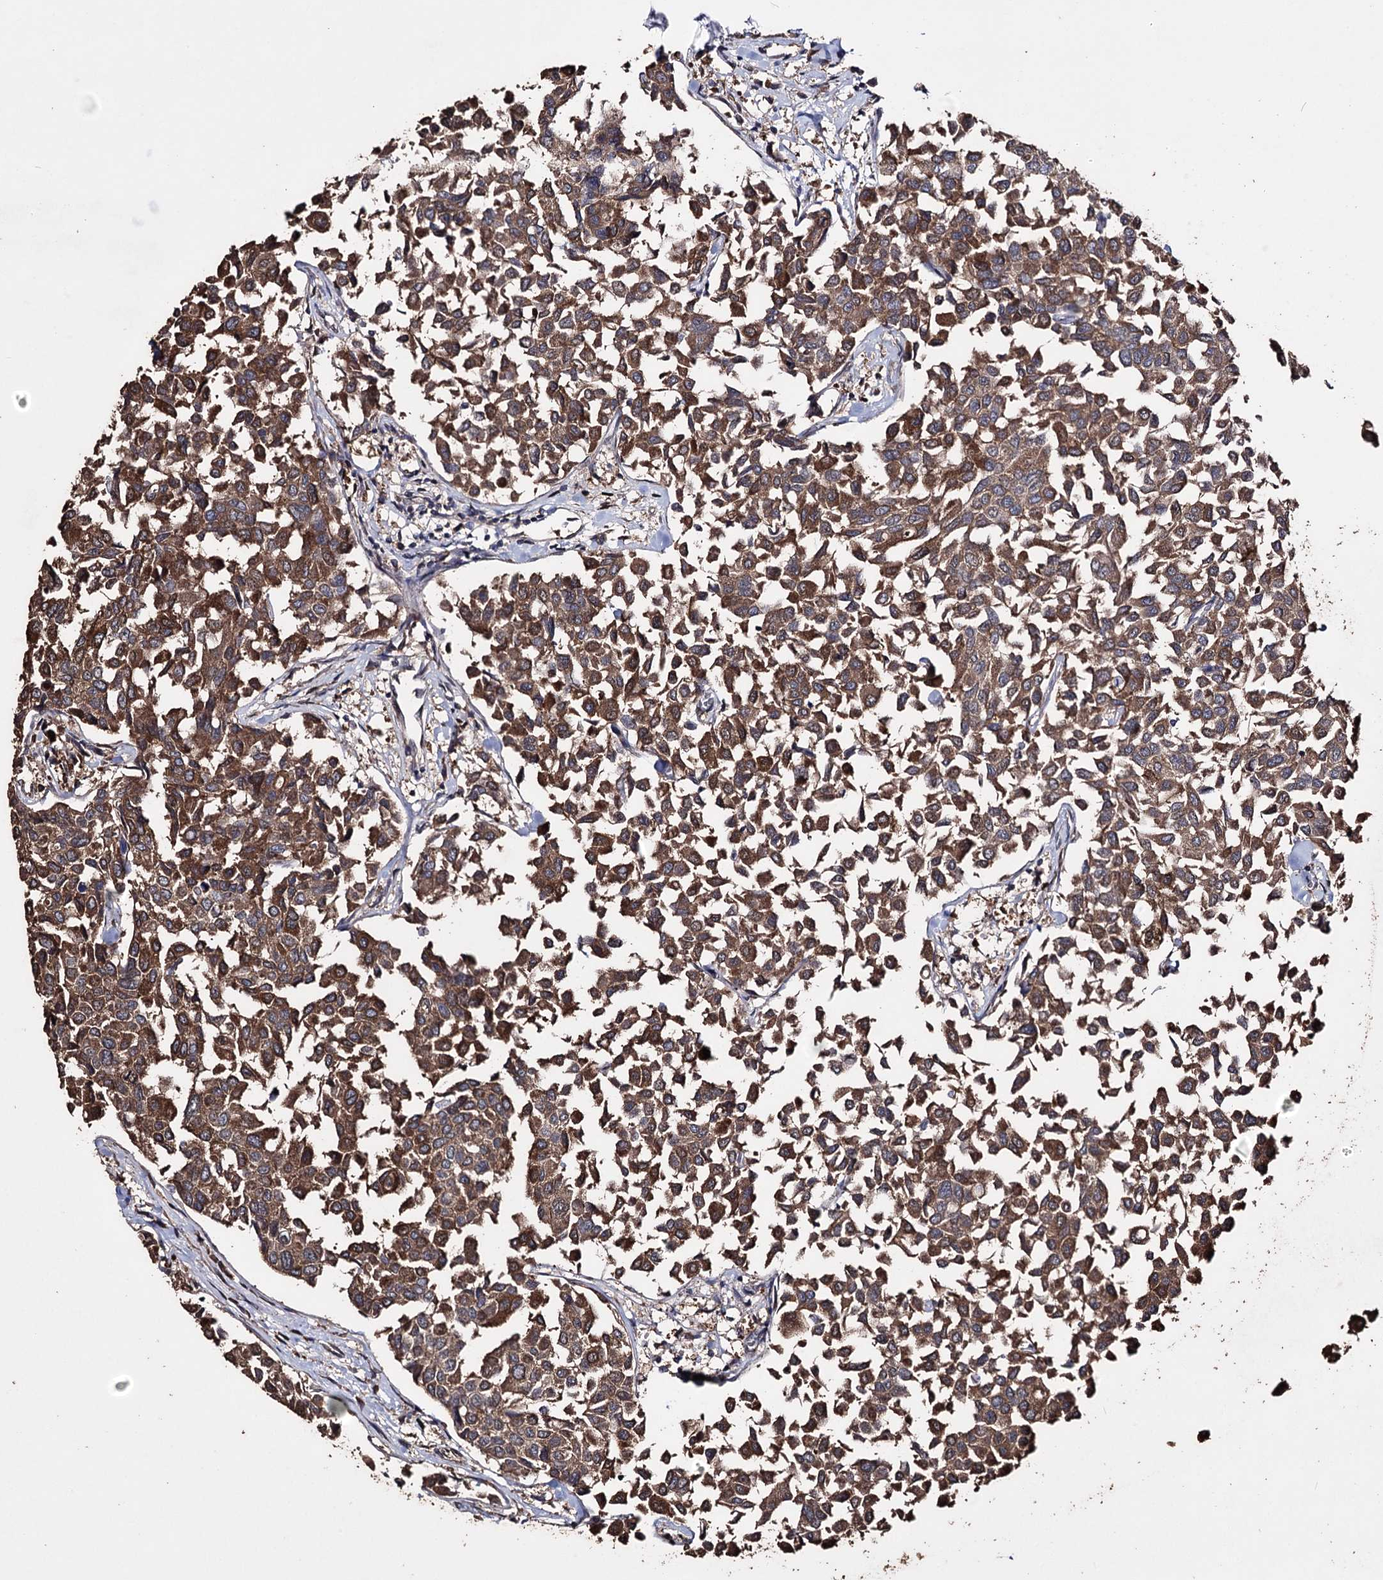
{"staining": {"intensity": "moderate", "quantity": ">75%", "location": "cytoplasmic/membranous"}, "tissue": "breast cancer", "cell_type": "Tumor cells", "image_type": "cancer", "snomed": [{"axis": "morphology", "description": "Duct carcinoma"}, {"axis": "topography", "description": "Breast"}], "caption": "Immunohistochemistry histopathology image of human breast invasive ductal carcinoma stained for a protein (brown), which shows medium levels of moderate cytoplasmic/membranous expression in approximately >75% of tumor cells.", "gene": "ZNF662", "patient": {"sex": "female", "age": 55}}